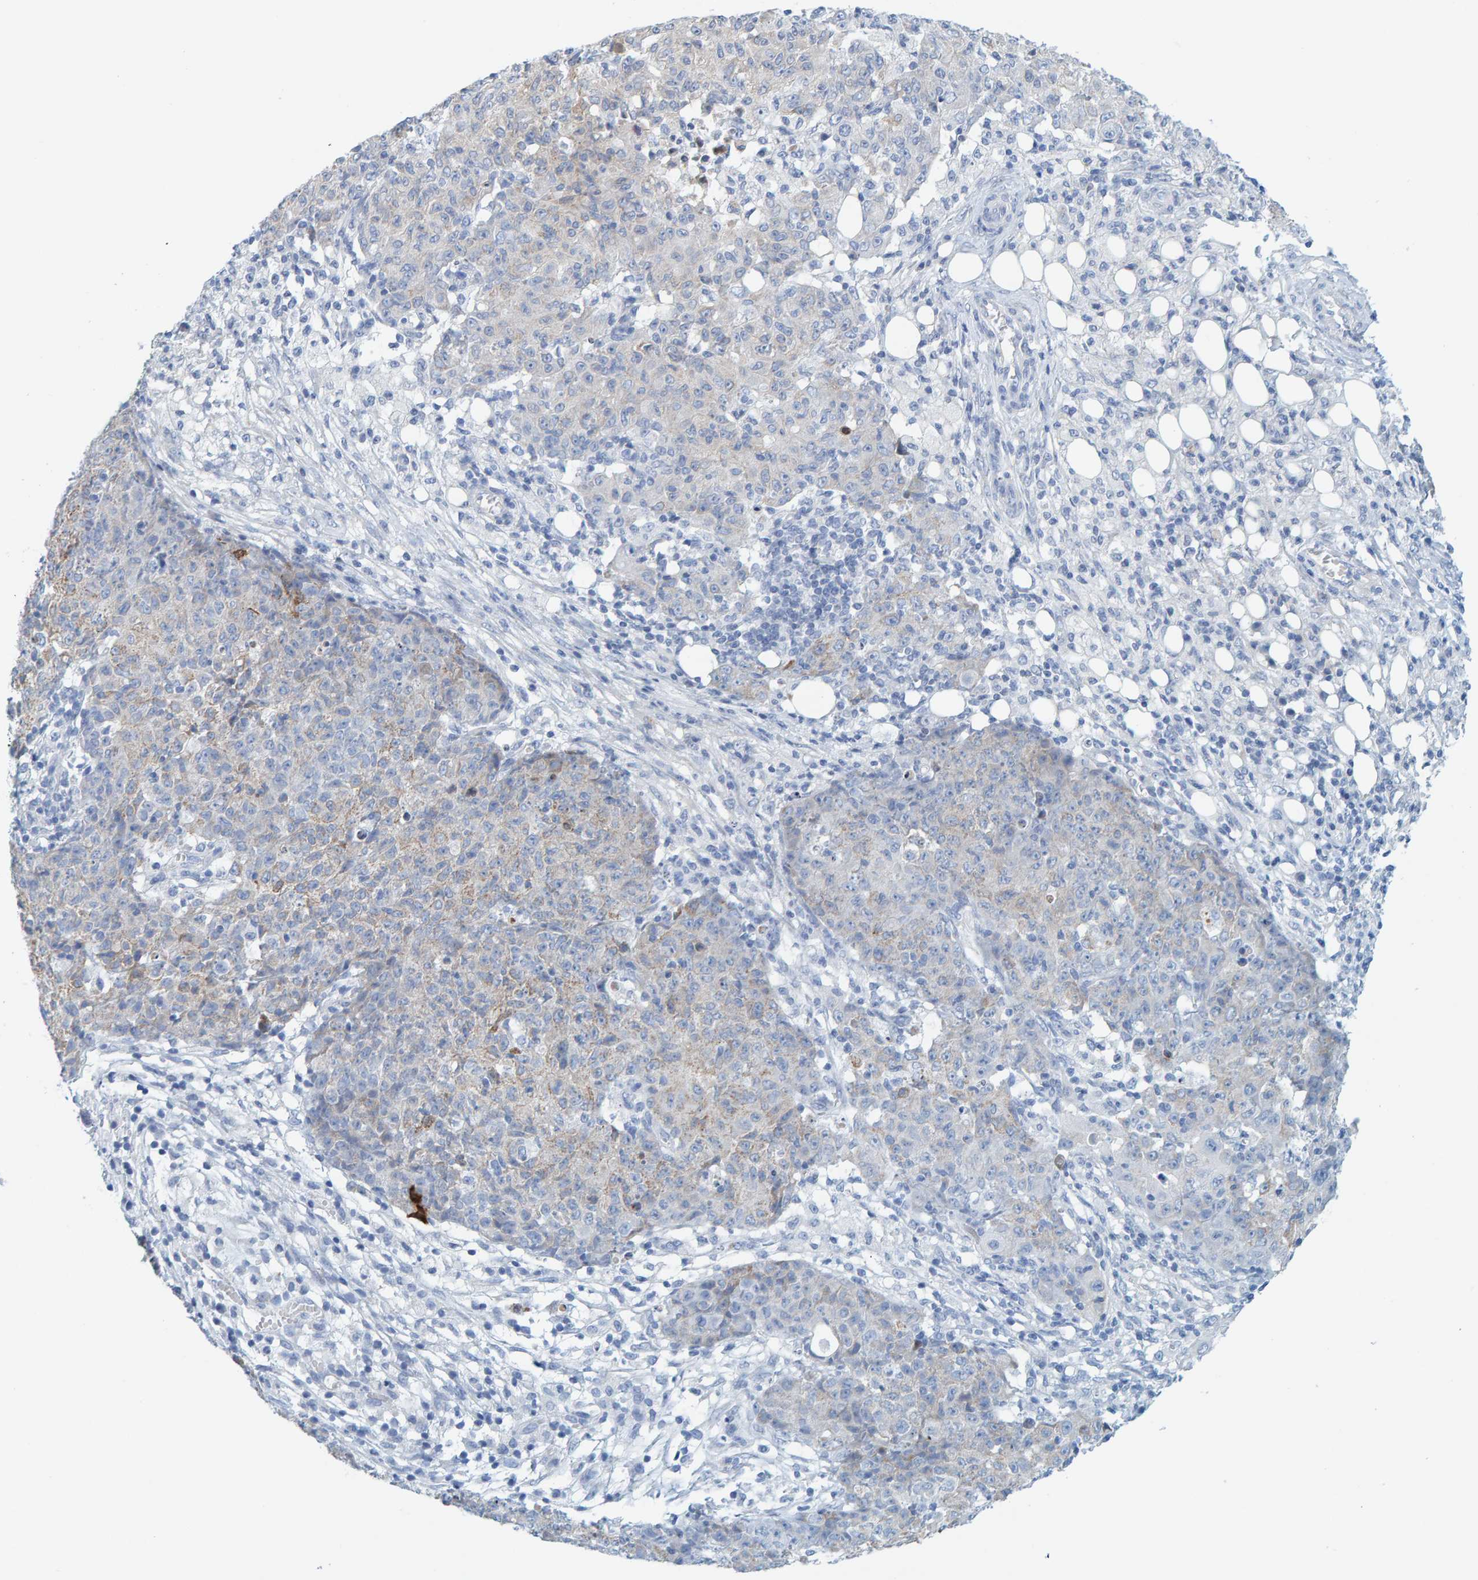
{"staining": {"intensity": "weak", "quantity": "25%-75%", "location": "cytoplasmic/membranous"}, "tissue": "ovarian cancer", "cell_type": "Tumor cells", "image_type": "cancer", "snomed": [{"axis": "morphology", "description": "Carcinoma, endometroid"}, {"axis": "topography", "description": "Ovary"}], "caption": "This photomicrograph demonstrates ovarian cancer stained with immunohistochemistry to label a protein in brown. The cytoplasmic/membranous of tumor cells show weak positivity for the protein. Nuclei are counter-stained blue.", "gene": "KLHL11", "patient": {"sex": "female", "age": 42}}